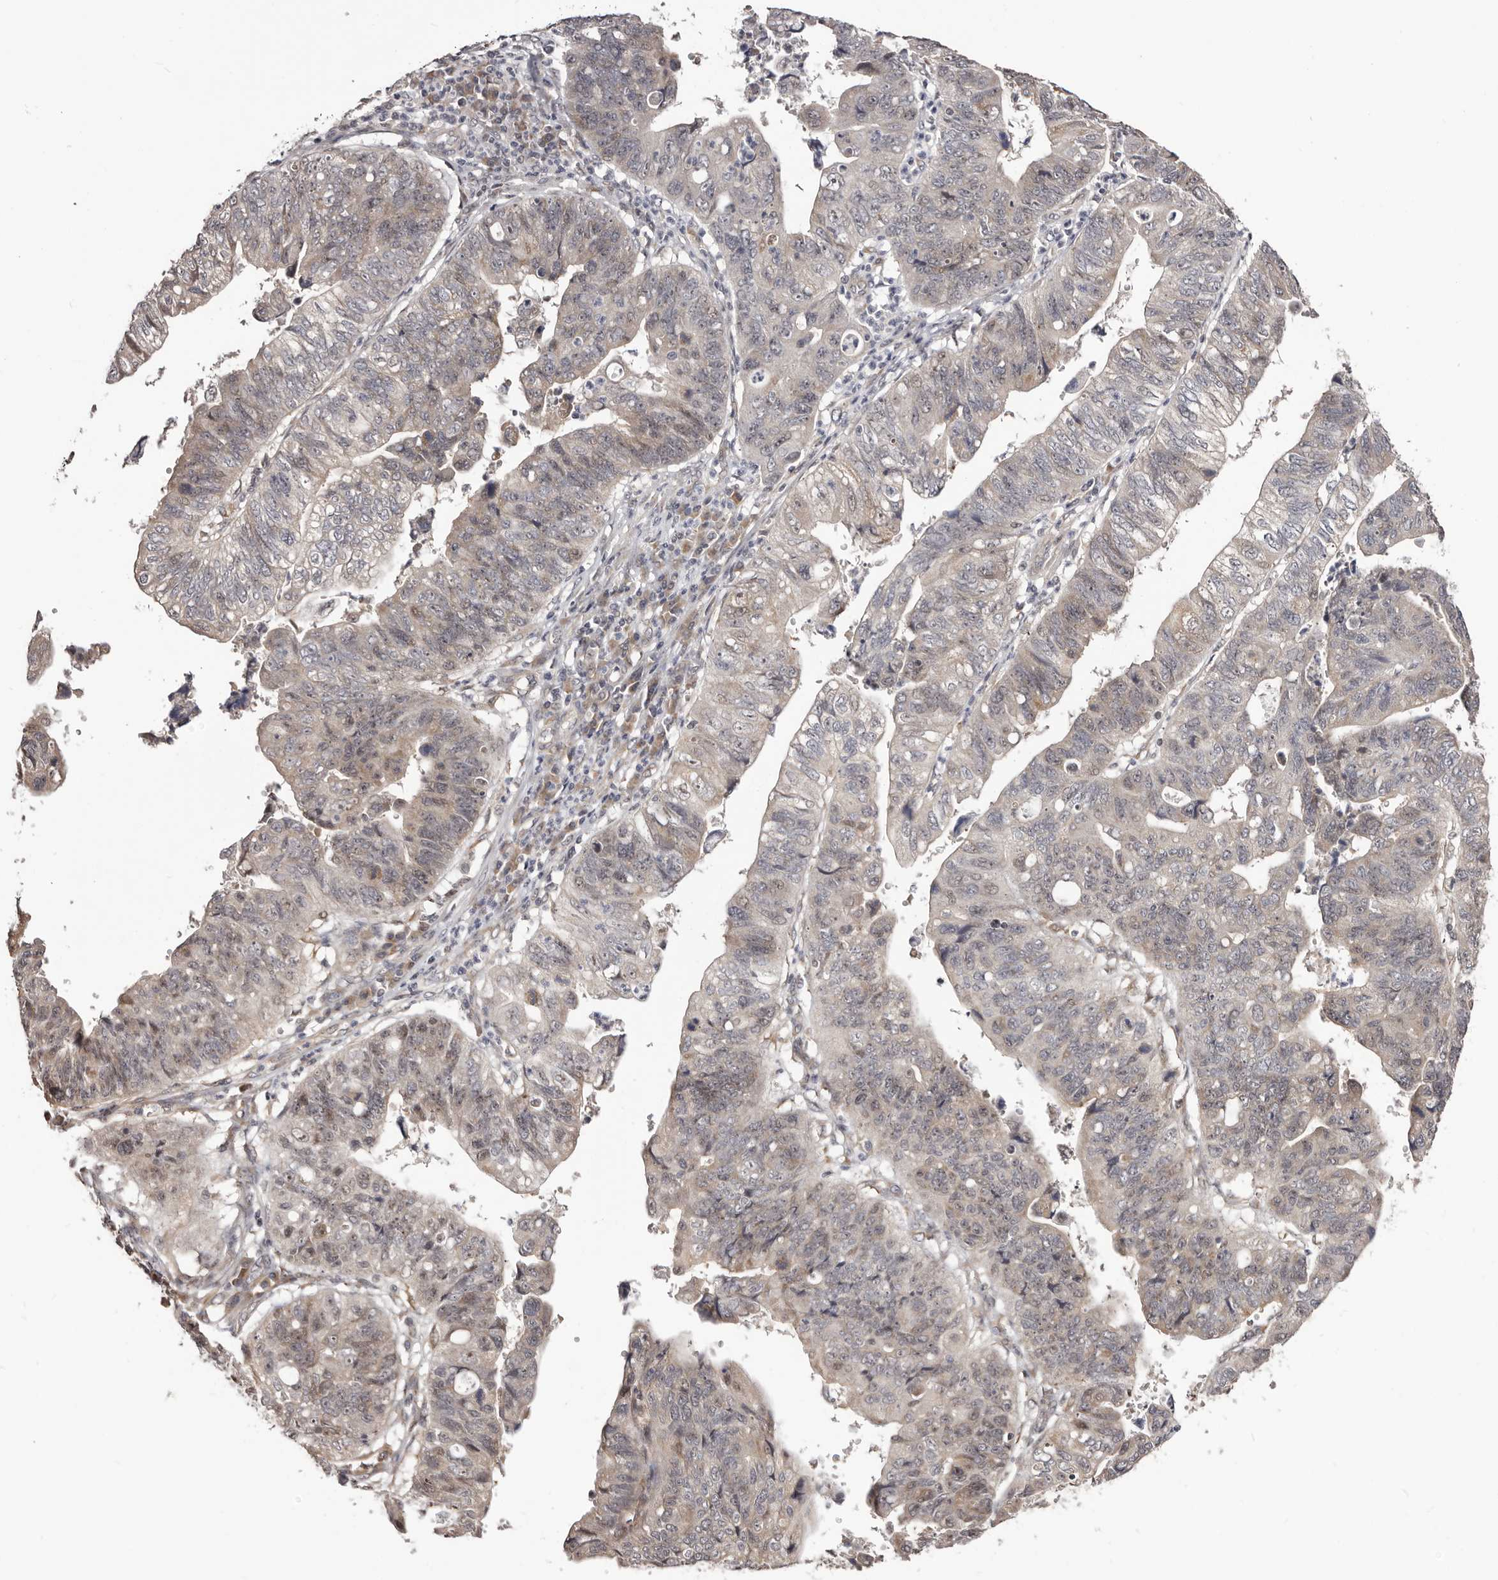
{"staining": {"intensity": "moderate", "quantity": "<25%", "location": "cytoplasmic/membranous,nuclear"}, "tissue": "stomach cancer", "cell_type": "Tumor cells", "image_type": "cancer", "snomed": [{"axis": "morphology", "description": "Adenocarcinoma, NOS"}, {"axis": "topography", "description": "Stomach"}], "caption": "An image showing moderate cytoplasmic/membranous and nuclear expression in approximately <25% of tumor cells in stomach cancer, as visualized by brown immunohistochemical staining.", "gene": "NOL12", "patient": {"sex": "male", "age": 59}}